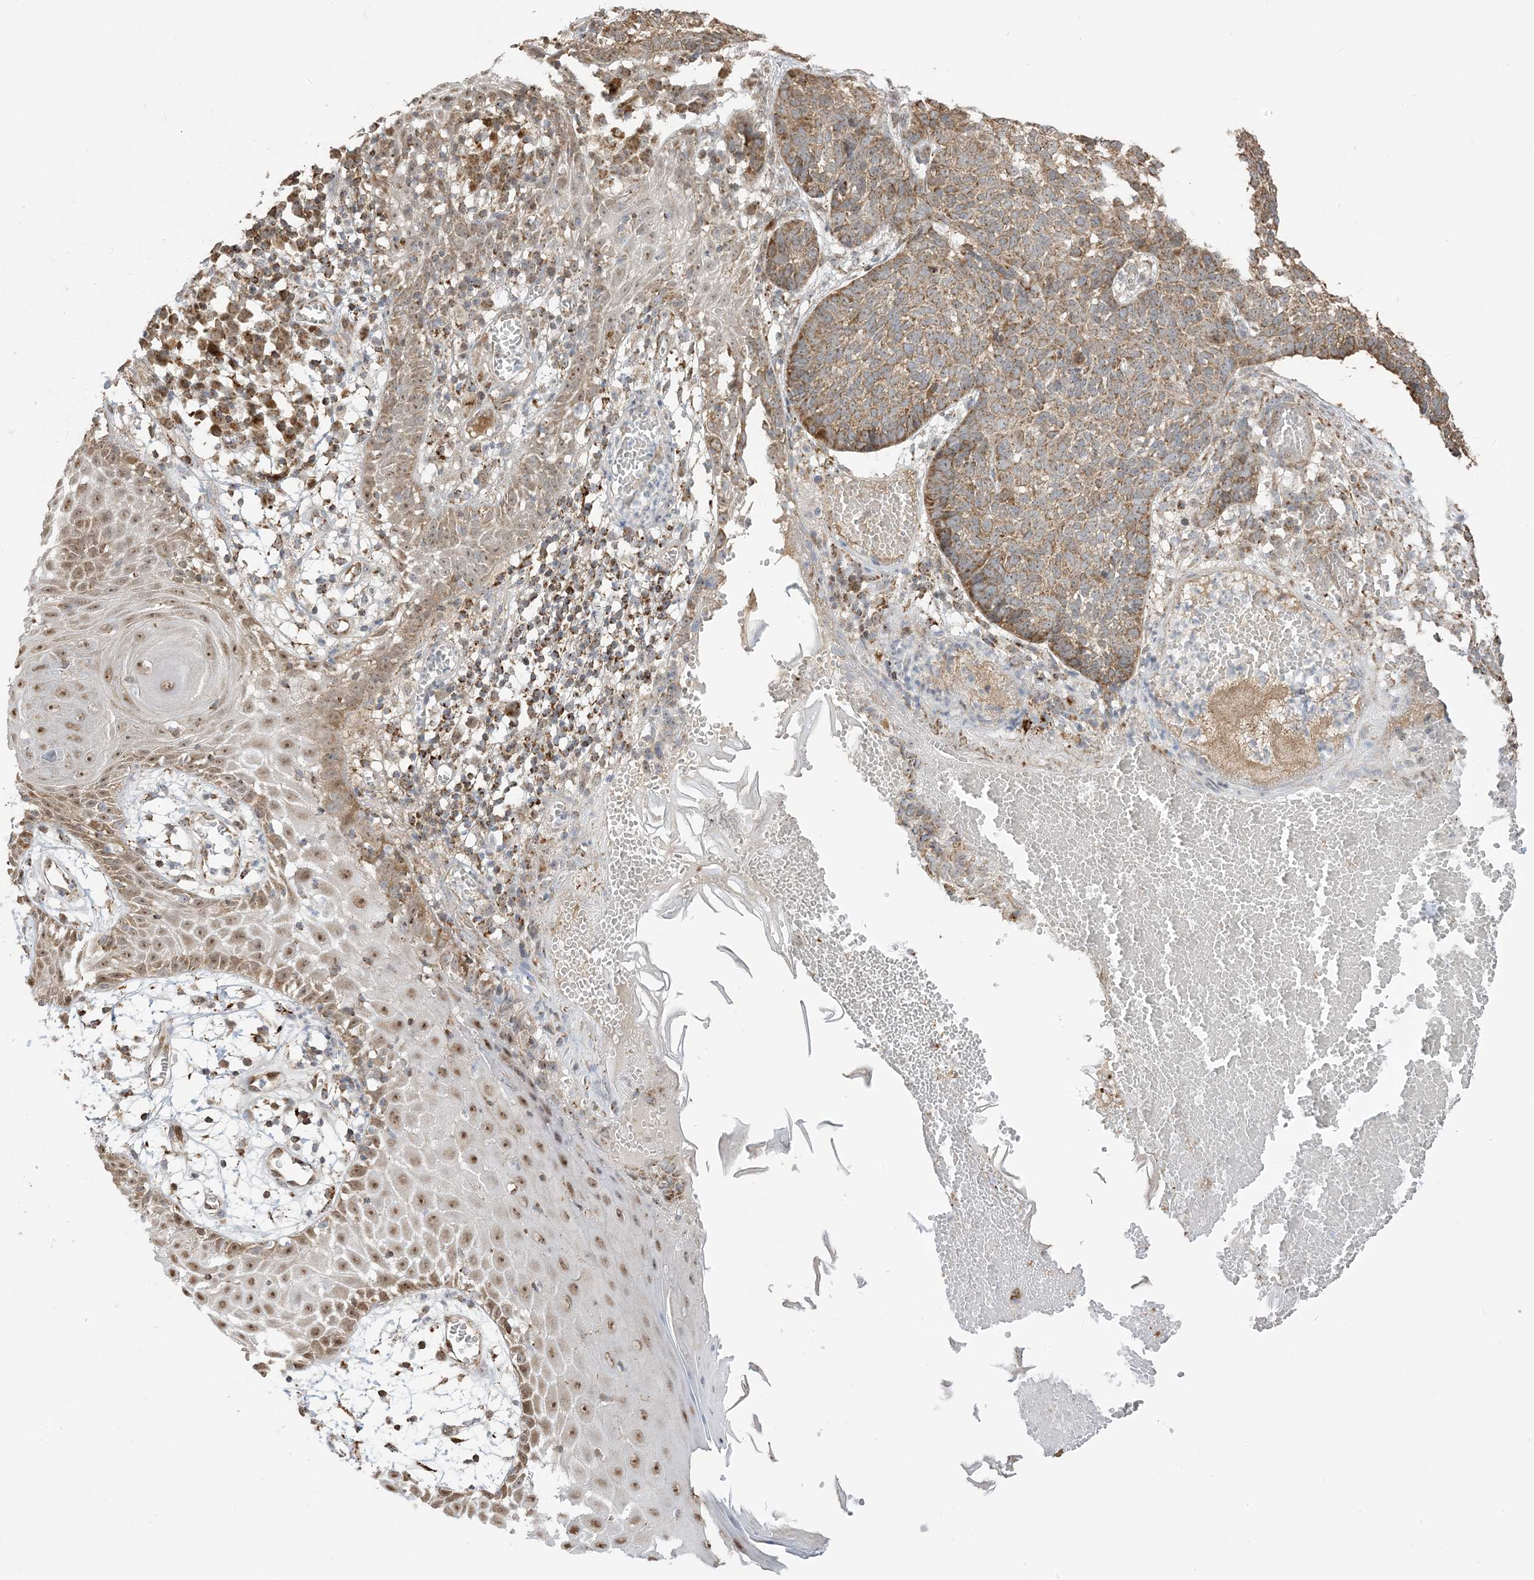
{"staining": {"intensity": "moderate", "quantity": ">75%", "location": "cytoplasmic/membranous"}, "tissue": "skin cancer", "cell_type": "Tumor cells", "image_type": "cancer", "snomed": [{"axis": "morphology", "description": "Basal cell carcinoma"}, {"axis": "topography", "description": "Skin"}], "caption": "High-magnification brightfield microscopy of skin cancer stained with DAB (3,3'-diaminobenzidine) (brown) and counterstained with hematoxylin (blue). tumor cells exhibit moderate cytoplasmic/membranous positivity is seen in about>75% of cells.", "gene": "MAPKBP1", "patient": {"sex": "male", "age": 85}}